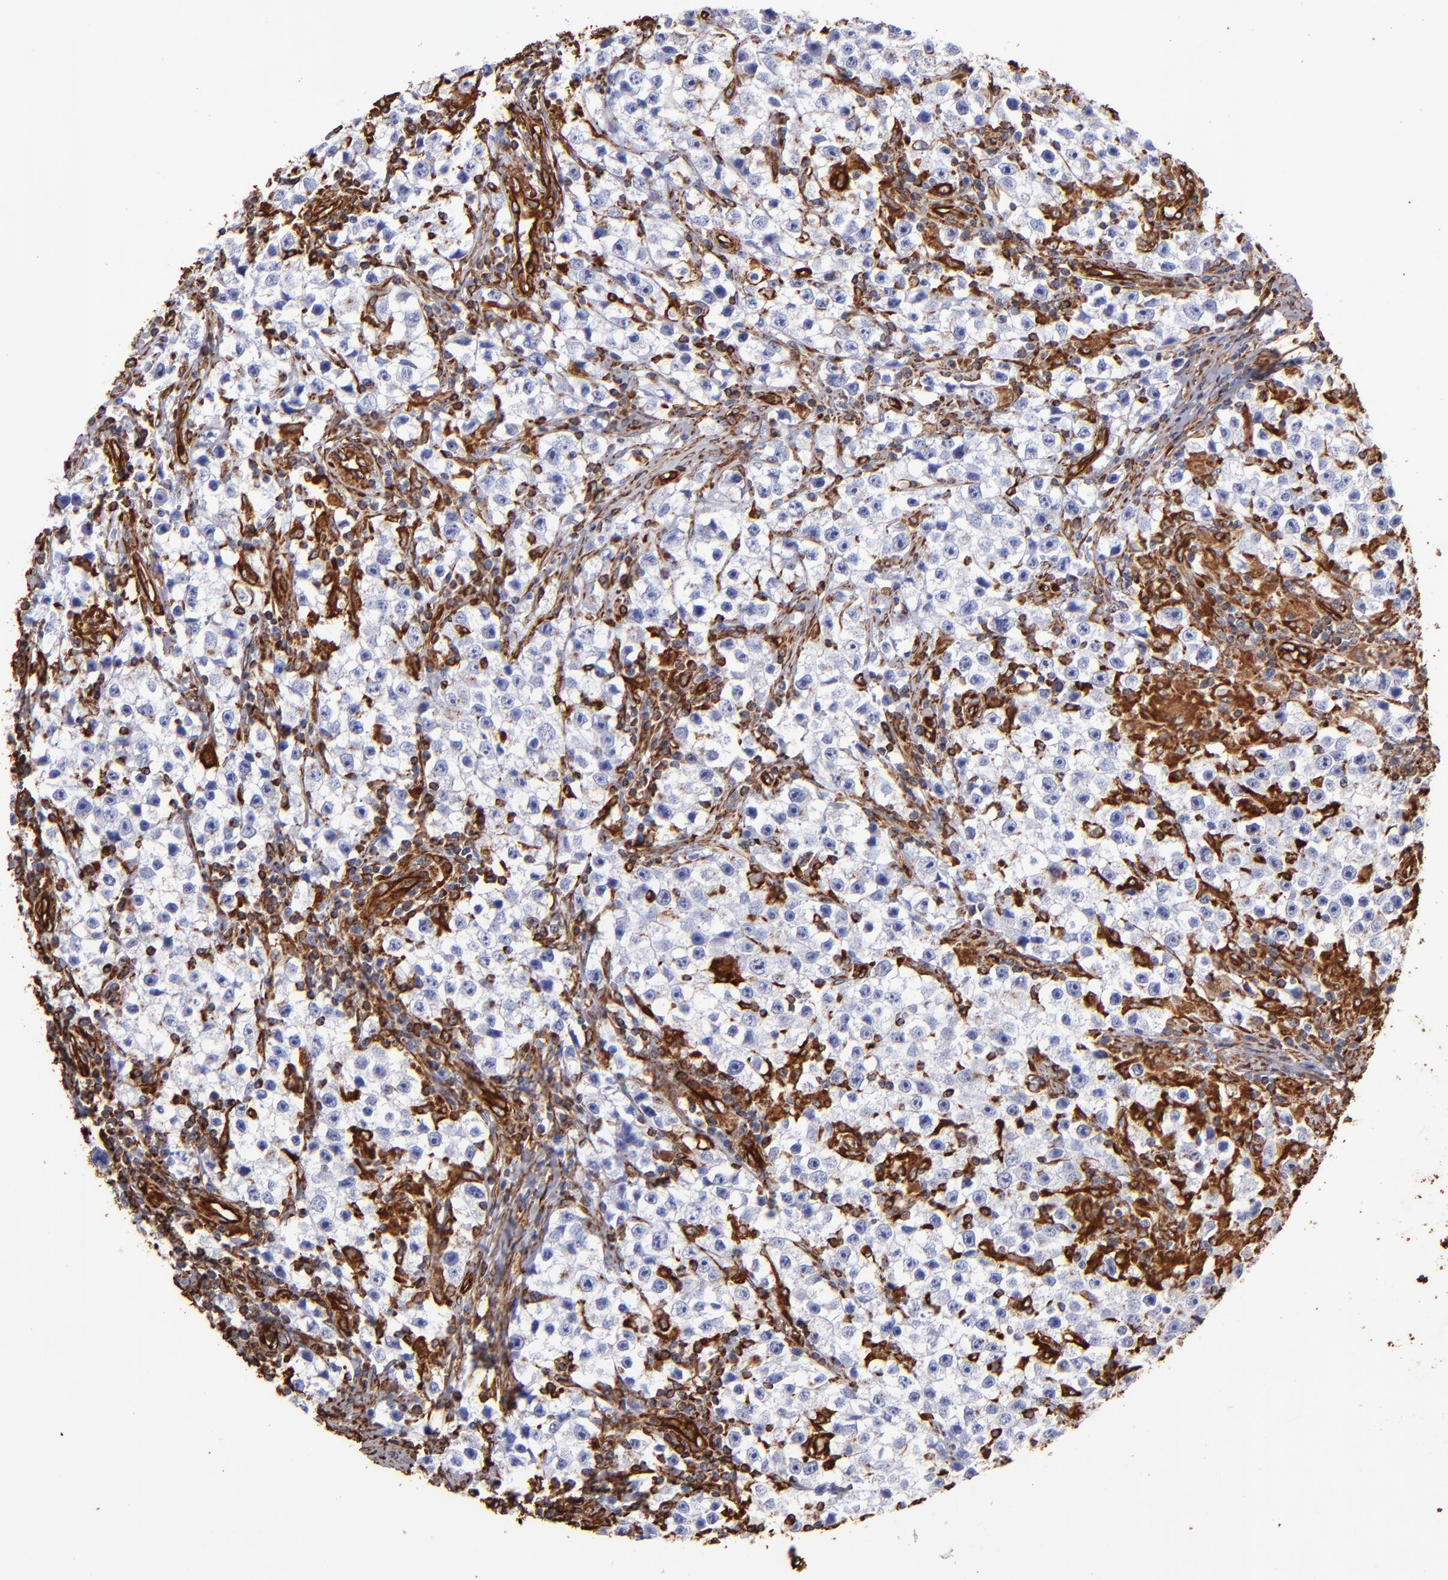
{"staining": {"intensity": "negative", "quantity": "none", "location": "none"}, "tissue": "testis cancer", "cell_type": "Tumor cells", "image_type": "cancer", "snomed": [{"axis": "morphology", "description": "Seminoma, NOS"}, {"axis": "topography", "description": "Testis"}], "caption": "An IHC photomicrograph of testis seminoma is shown. There is no staining in tumor cells of testis seminoma.", "gene": "VIM", "patient": {"sex": "male", "age": 35}}